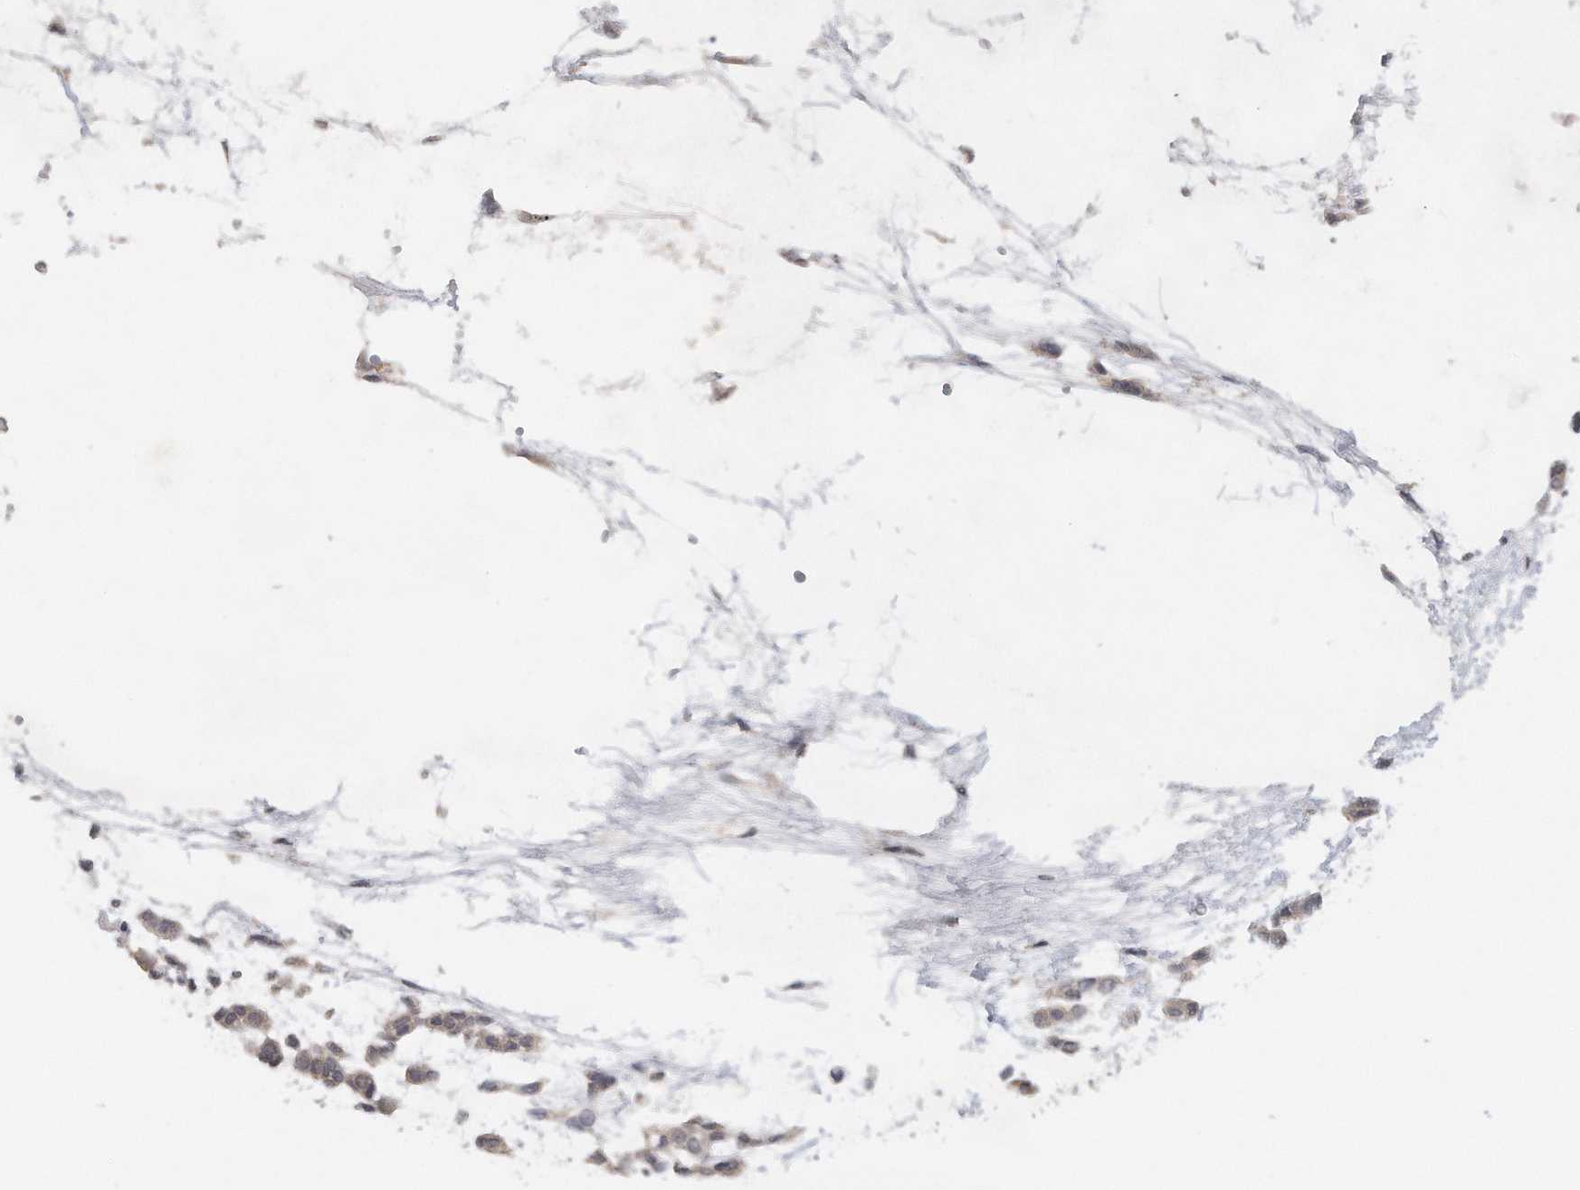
{"staining": {"intensity": "weak", "quantity": "25%-75%", "location": "cytoplasmic/membranous"}, "tissue": "head and neck cancer", "cell_type": "Tumor cells", "image_type": "cancer", "snomed": [{"axis": "morphology", "description": "Adenocarcinoma, NOS"}, {"axis": "morphology", "description": "Adenoma, NOS"}, {"axis": "topography", "description": "Head-Neck"}], "caption": "Immunohistochemistry (IHC) (DAB) staining of head and neck cancer (adenocarcinoma) reveals weak cytoplasmic/membranous protein positivity in about 25%-75% of tumor cells. (Brightfield microscopy of DAB IHC at high magnification).", "gene": "DDX43", "patient": {"sex": "female", "age": 55}}